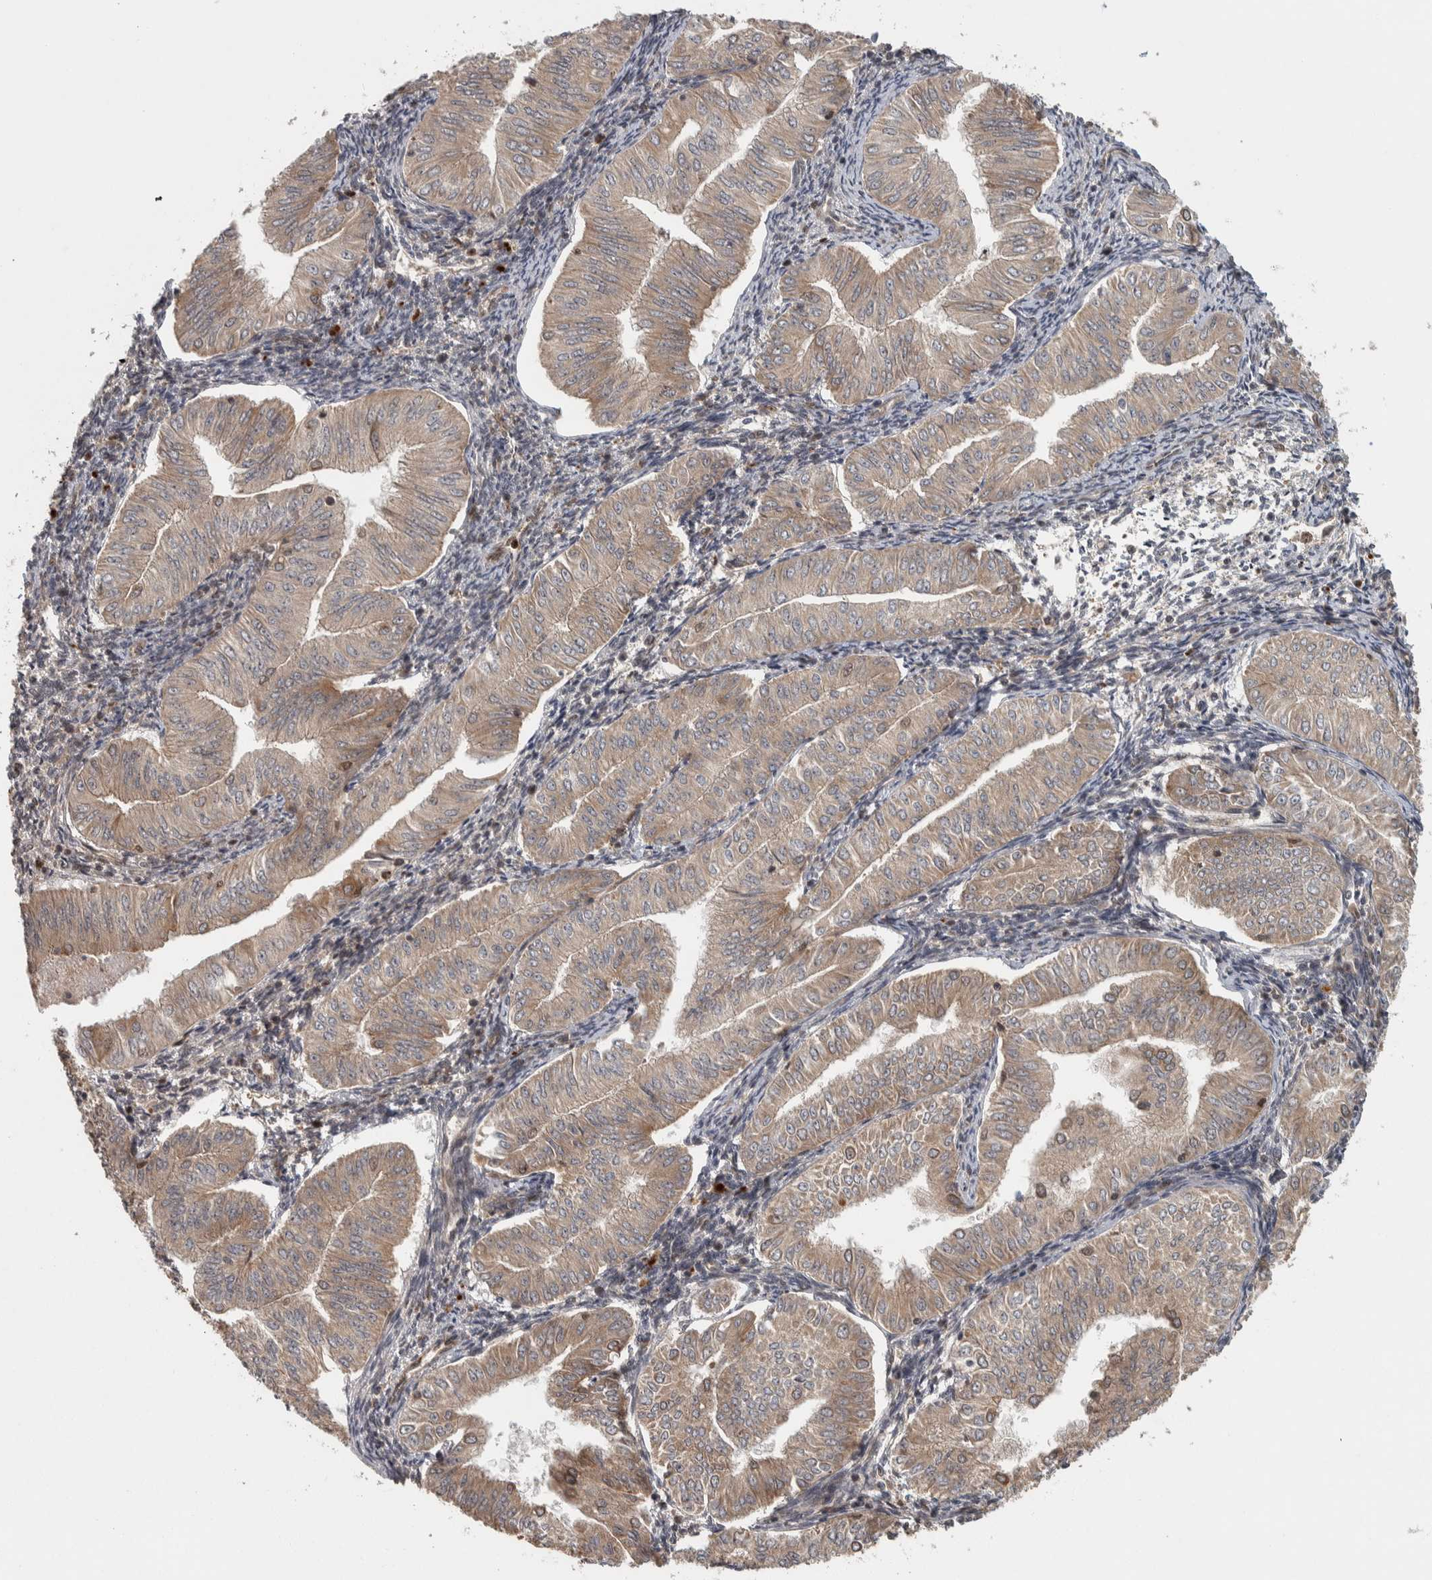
{"staining": {"intensity": "weak", "quantity": ">75%", "location": "cytoplasmic/membranous"}, "tissue": "endometrial cancer", "cell_type": "Tumor cells", "image_type": "cancer", "snomed": [{"axis": "morphology", "description": "Normal tissue, NOS"}, {"axis": "morphology", "description": "Adenocarcinoma, NOS"}, {"axis": "topography", "description": "Endometrium"}], "caption": "Adenocarcinoma (endometrial) tissue exhibits weak cytoplasmic/membranous expression in approximately >75% of tumor cells", "gene": "RPS6KA4", "patient": {"sex": "female", "age": 53}}